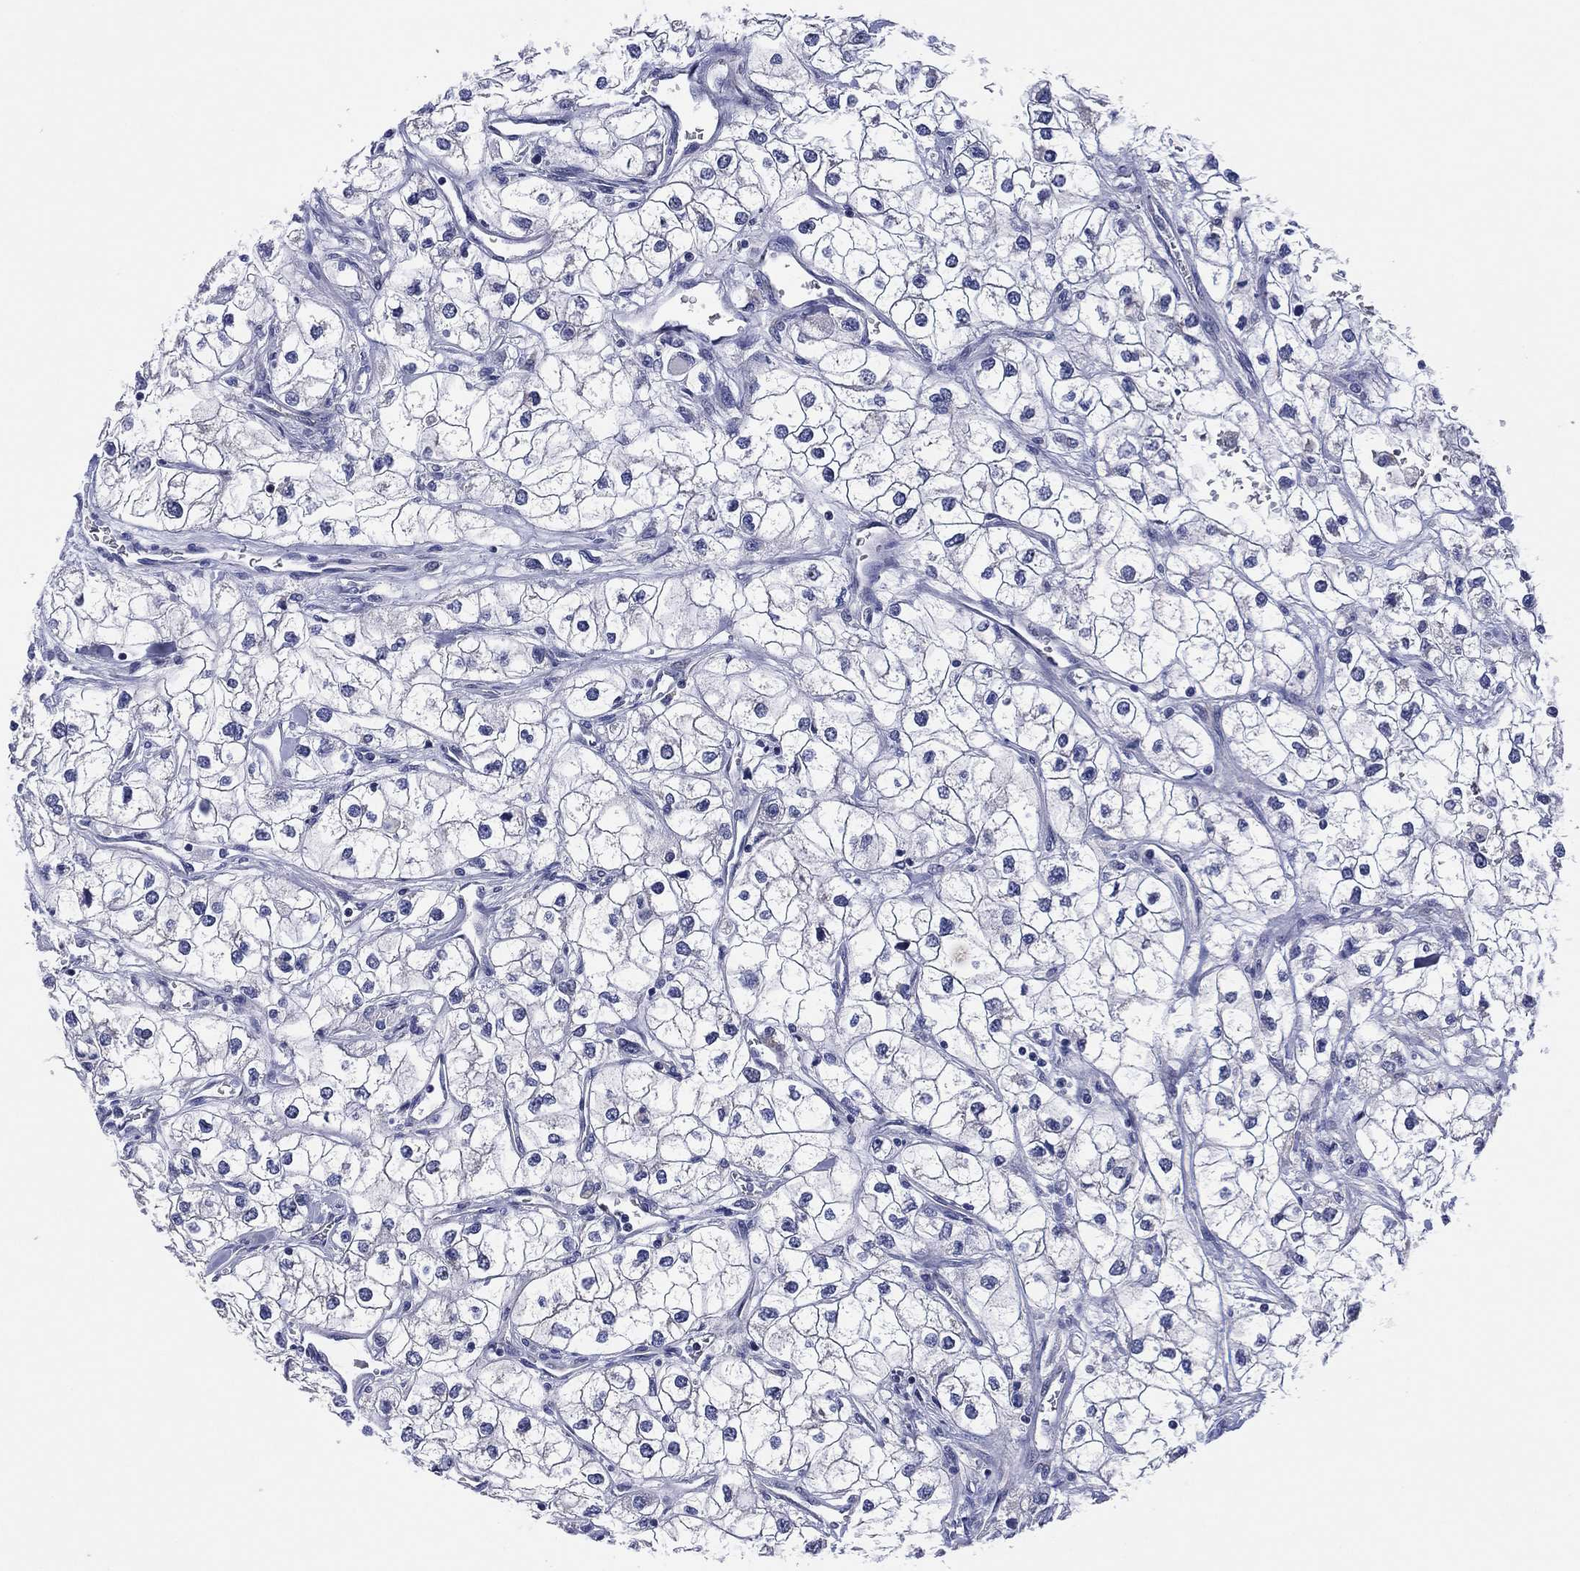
{"staining": {"intensity": "negative", "quantity": "none", "location": "none"}, "tissue": "renal cancer", "cell_type": "Tumor cells", "image_type": "cancer", "snomed": [{"axis": "morphology", "description": "Adenocarcinoma, NOS"}, {"axis": "topography", "description": "Kidney"}], "caption": "Tumor cells show no significant protein staining in renal cancer.", "gene": "CLIP3", "patient": {"sex": "male", "age": 59}}